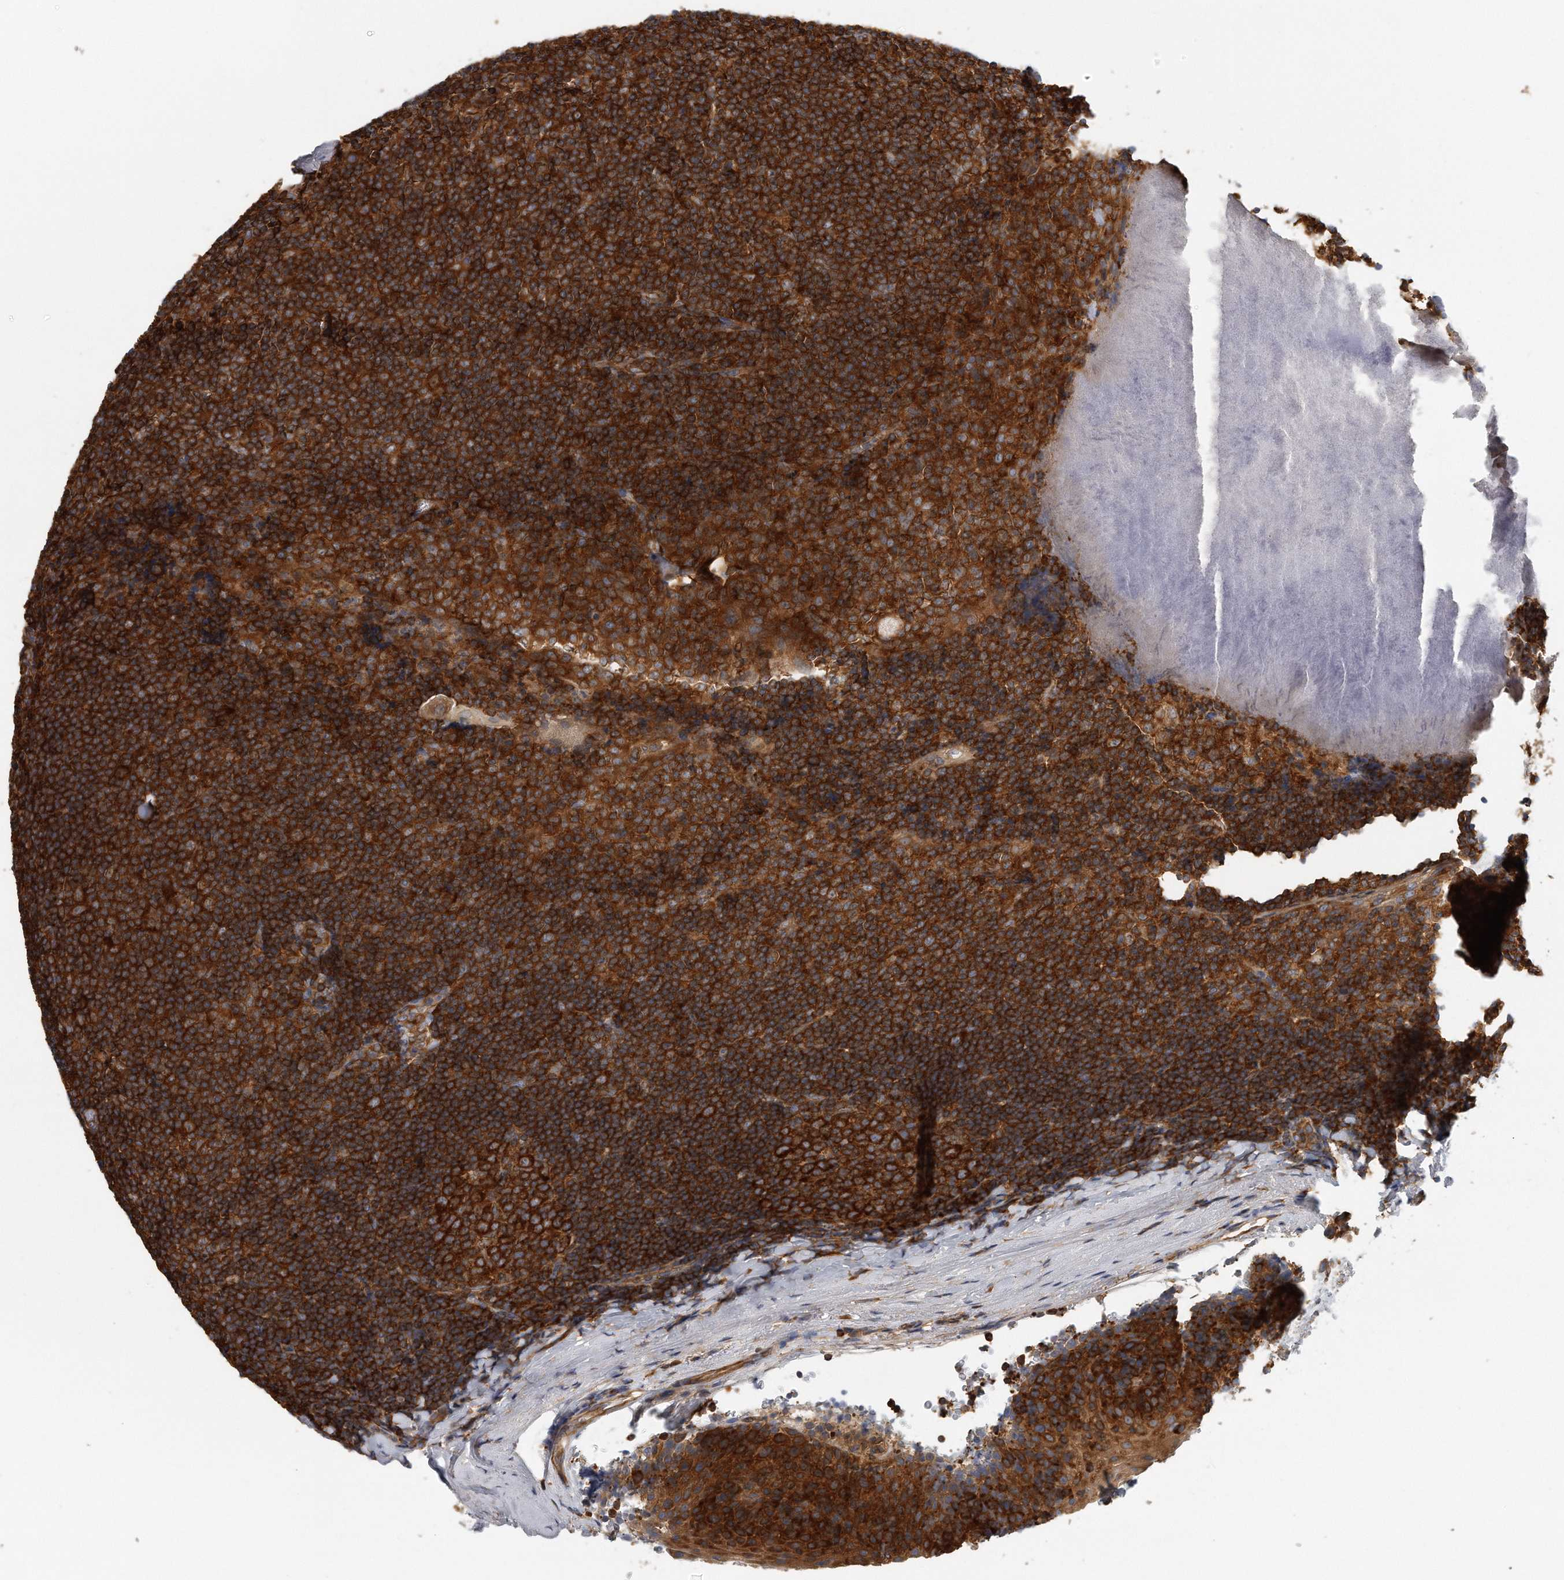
{"staining": {"intensity": "strong", "quantity": ">75%", "location": "cytoplasmic/membranous"}, "tissue": "tonsil", "cell_type": "Germinal center cells", "image_type": "normal", "snomed": [{"axis": "morphology", "description": "Normal tissue, NOS"}, {"axis": "topography", "description": "Tonsil"}], "caption": "A micrograph of tonsil stained for a protein reveals strong cytoplasmic/membranous brown staining in germinal center cells. Nuclei are stained in blue.", "gene": "EIF3I", "patient": {"sex": "male", "age": 37}}